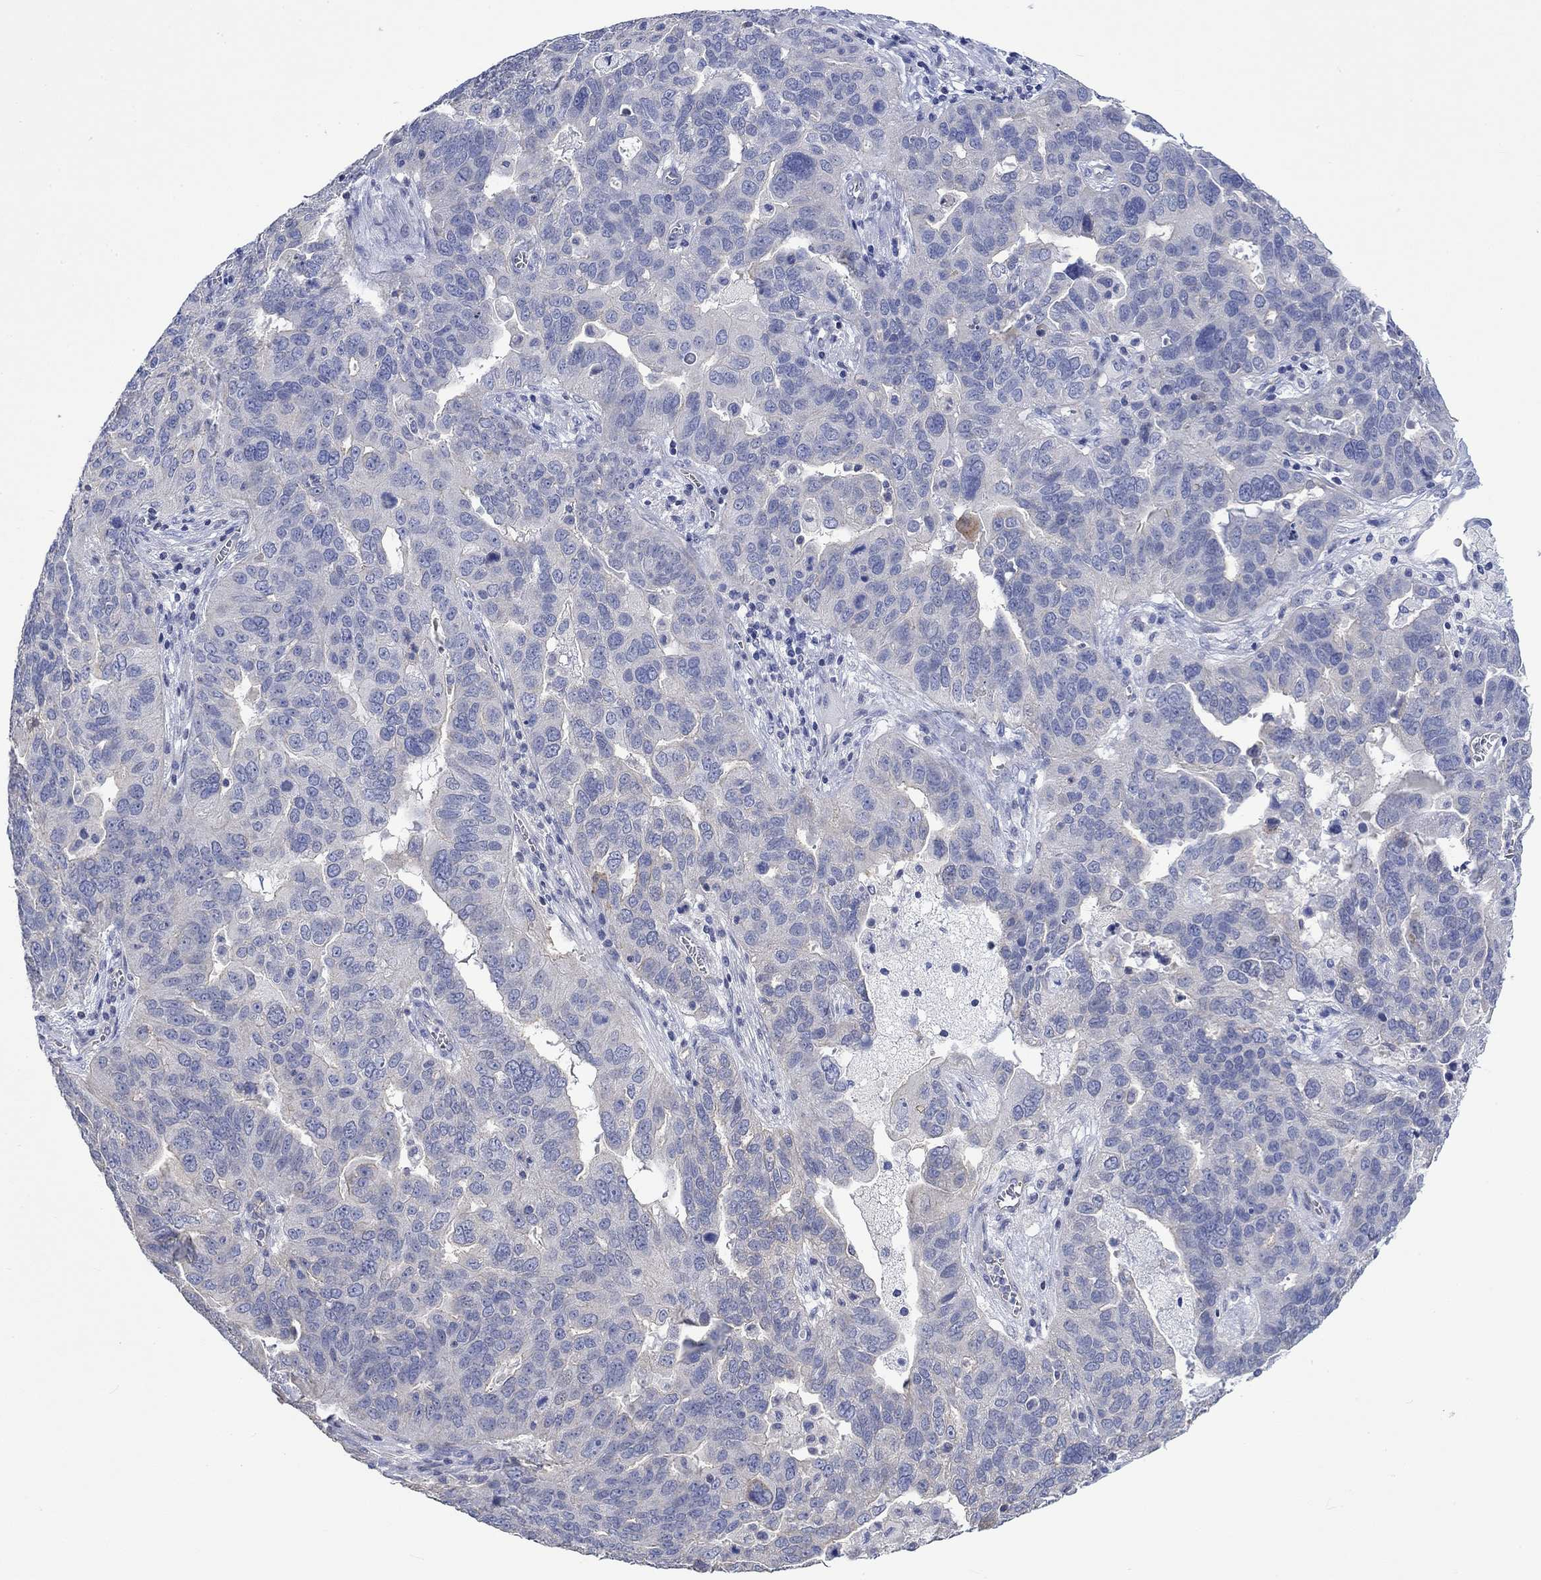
{"staining": {"intensity": "weak", "quantity": "<25%", "location": "cytoplasmic/membranous"}, "tissue": "ovarian cancer", "cell_type": "Tumor cells", "image_type": "cancer", "snomed": [{"axis": "morphology", "description": "Carcinoma, endometroid"}, {"axis": "topography", "description": "Soft tissue"}, {"axis": "topography", "description": "Ovary"}], "caption": "Immunohistochemical staining of human ovarian cancer (endometroid carcinoma) displays no significant expression in tumor cells.", "gene": "AGRP", "patient": {"sex": "female", "age": 52}}